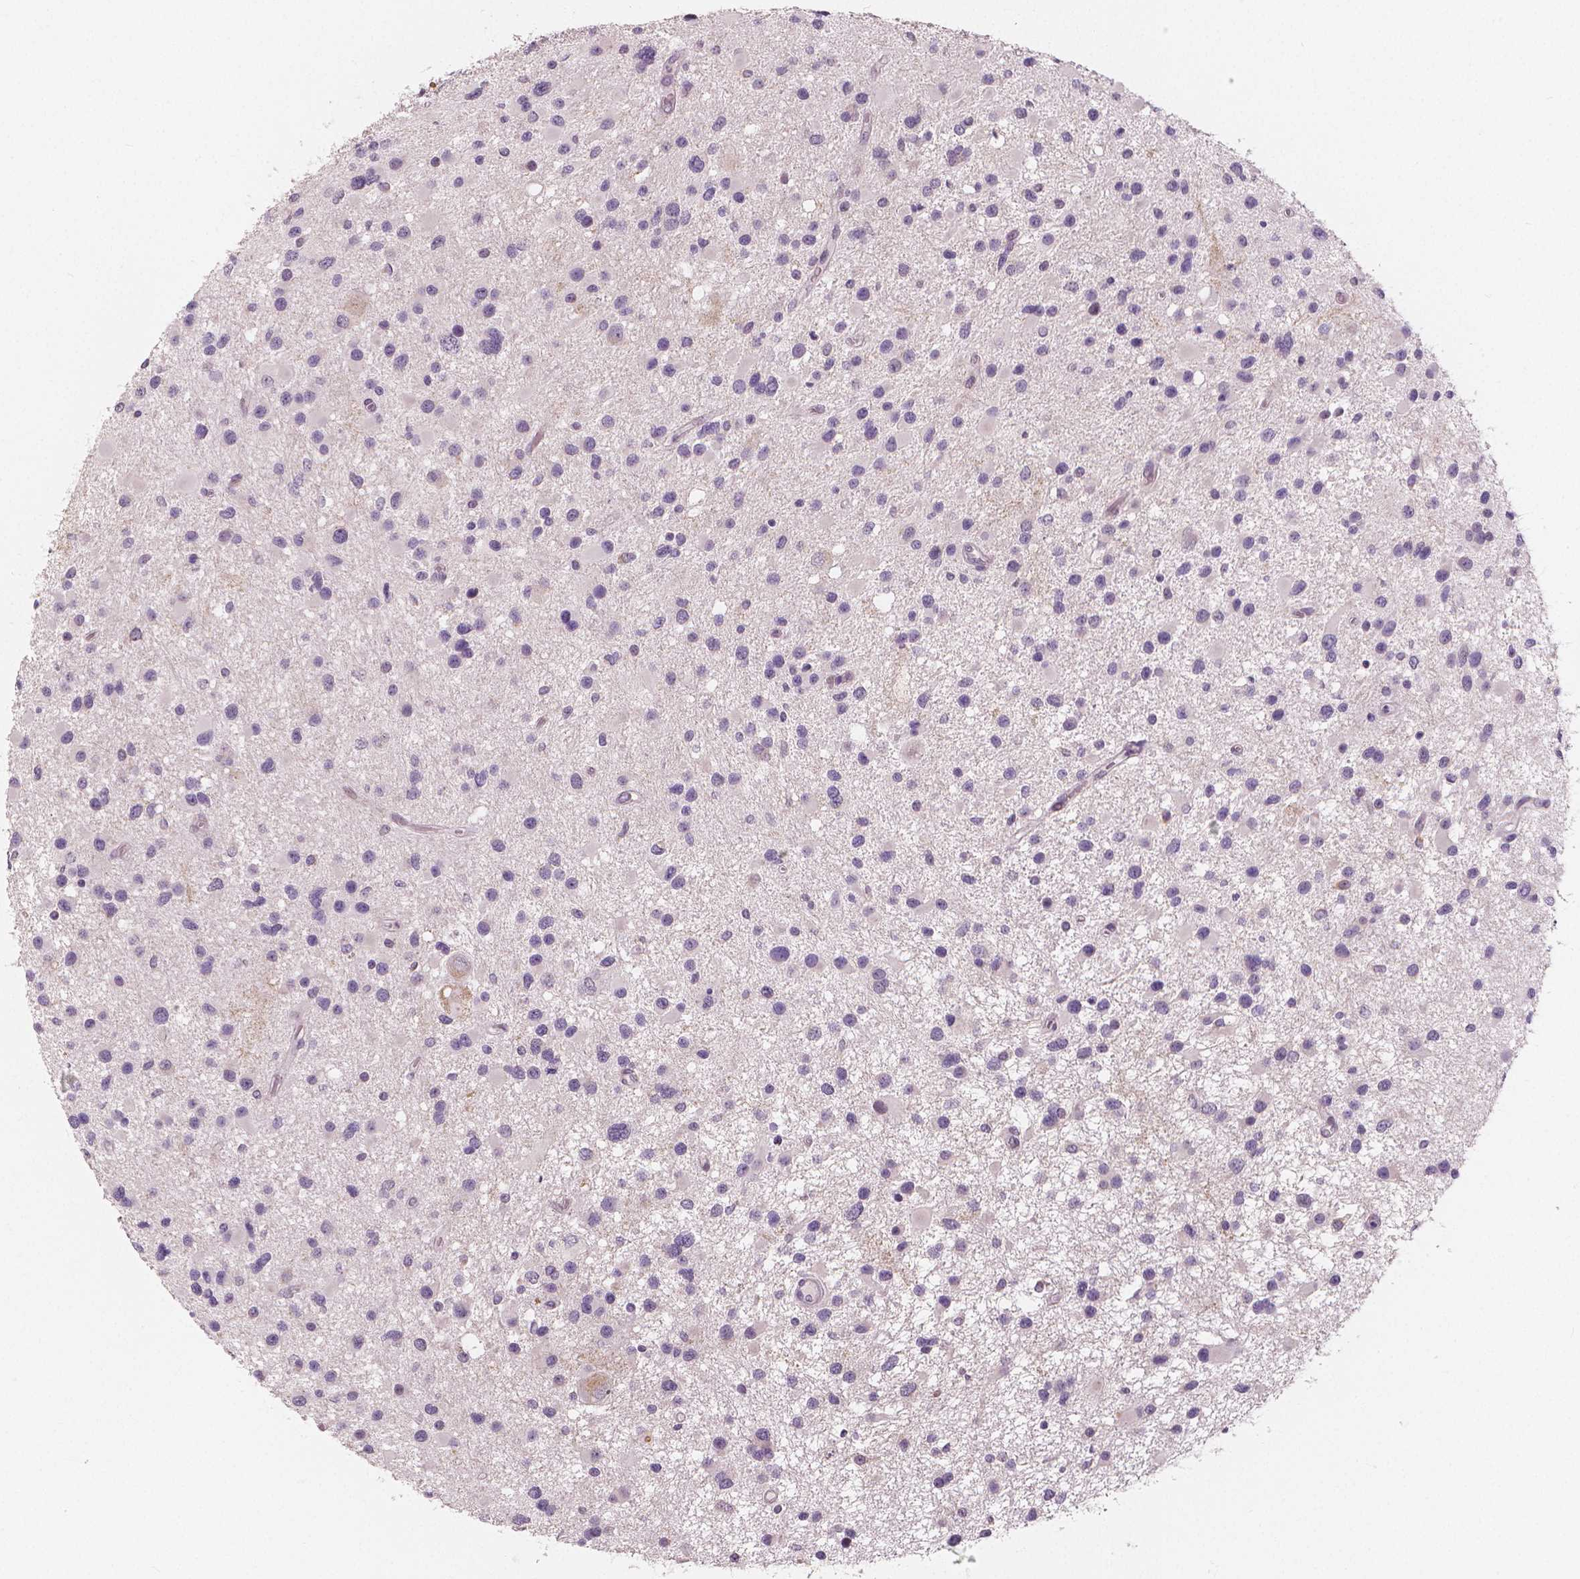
{"staining": {"intensity": "negative", "quantity": "none", "location": "none"}, "tissue": "glioma", "cell_type": "Tumor cells", "image_type": "cancer", "snomed": [{"axis": "morphology", "description": "Glioma, malignant, Low grade"}, {"axis": "topography", "description": "Brain"}], "caption": "Immunohistochemistry (IHC) of human malignant glioma (low-grade) reveals no positivity in tumor cells.", "gene": "RNASE7", "patient": {"sex": "female", "age": 32}}